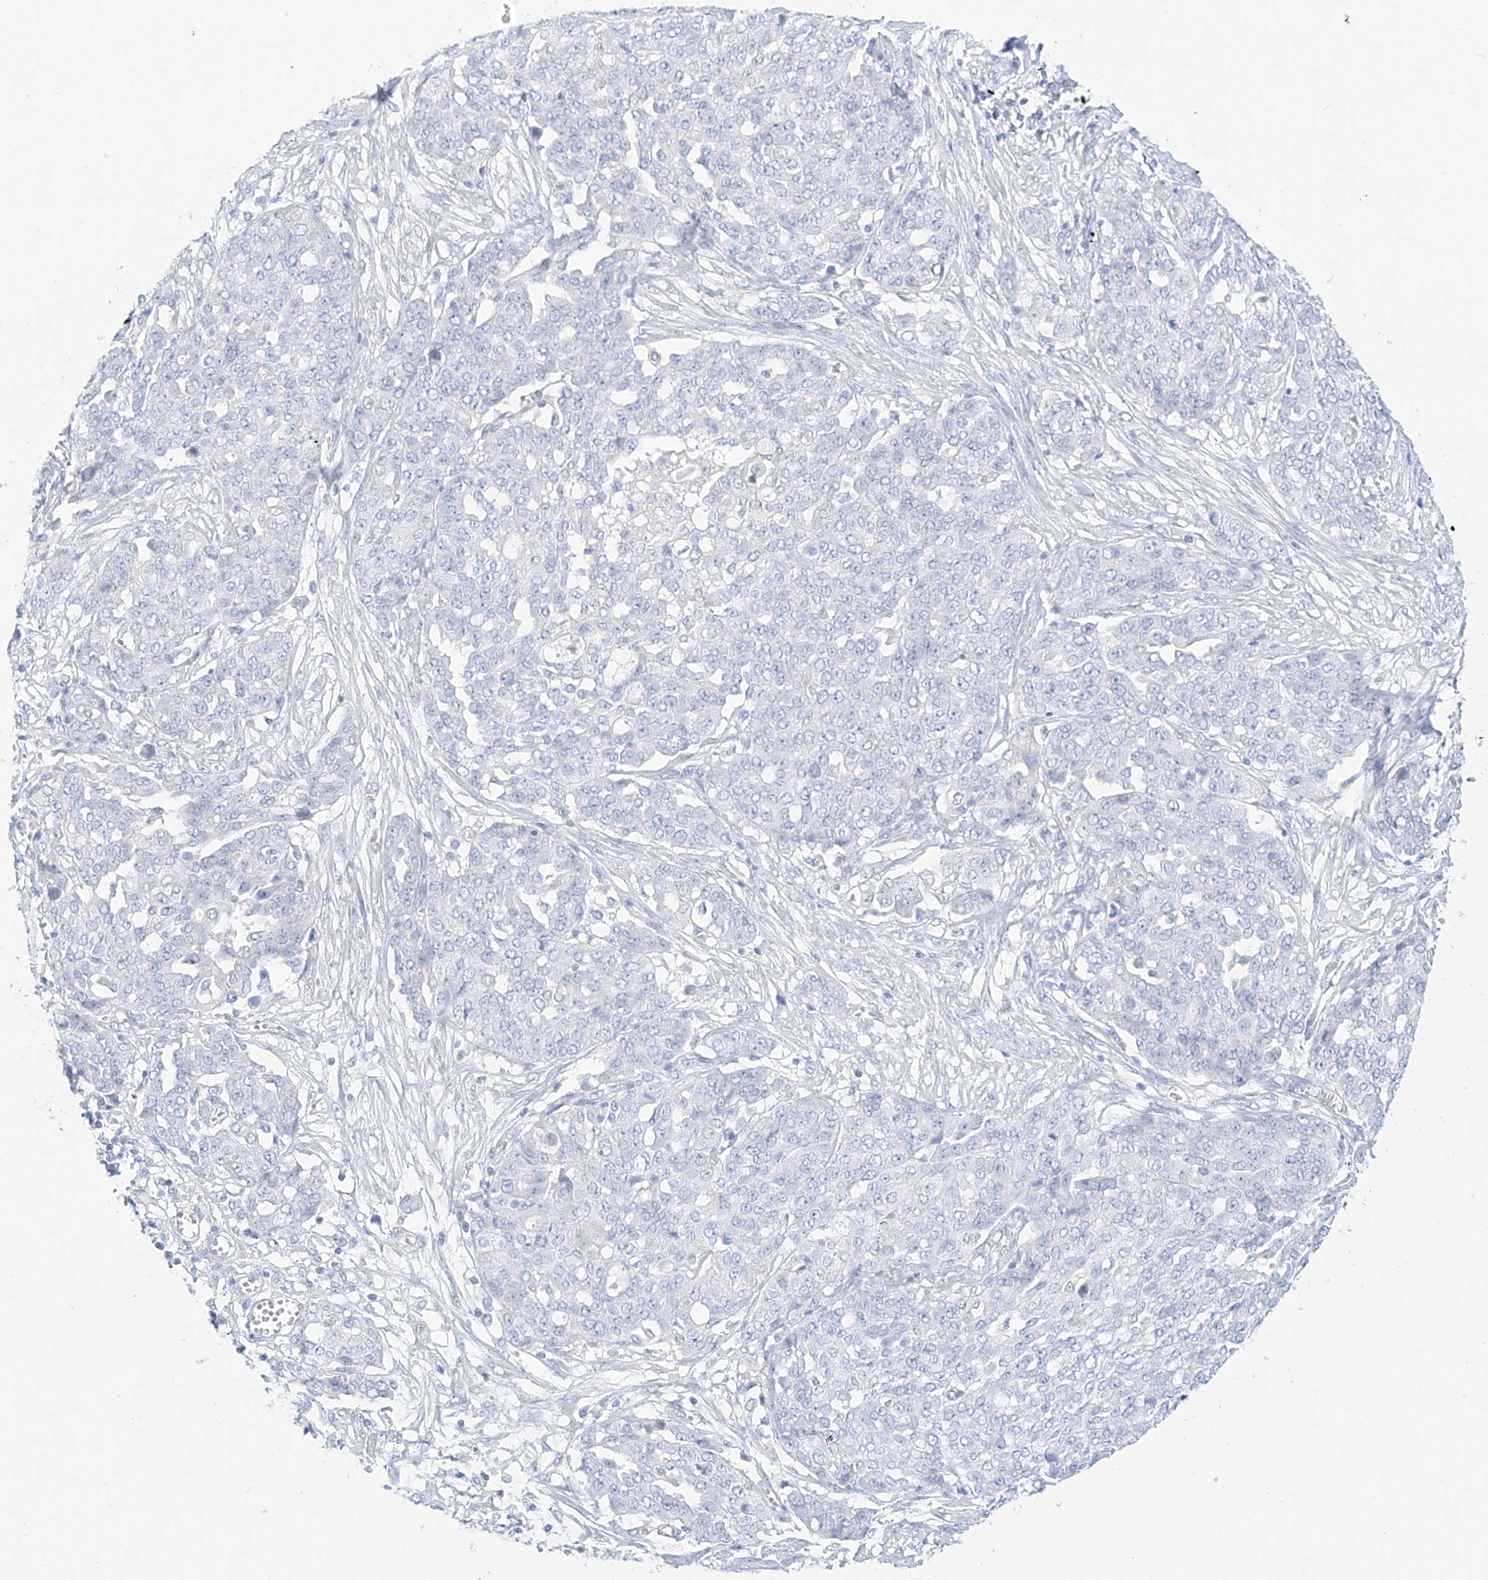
{"staining": {"intensity": "negative", "quantity": "none", "location": "none"}, "tissue": "ovarian cancer", "cell_type": "Tumor cells", "image_type": "cancer", "snomed": [{"axis": "morphology", "description": "Cystadenocarcinoma, serous, NOS"}, {"axis": "topography", "description": "Soft tissue"}, {"axis": "topography", "description": "Ovary"}], "caption": "An image of human serous cystadenocarcinoma (ovarian) is negative for staining in tumor cells.", "gene": "ST3GAL5", "patient": {"sex": "female", "age": 57}}